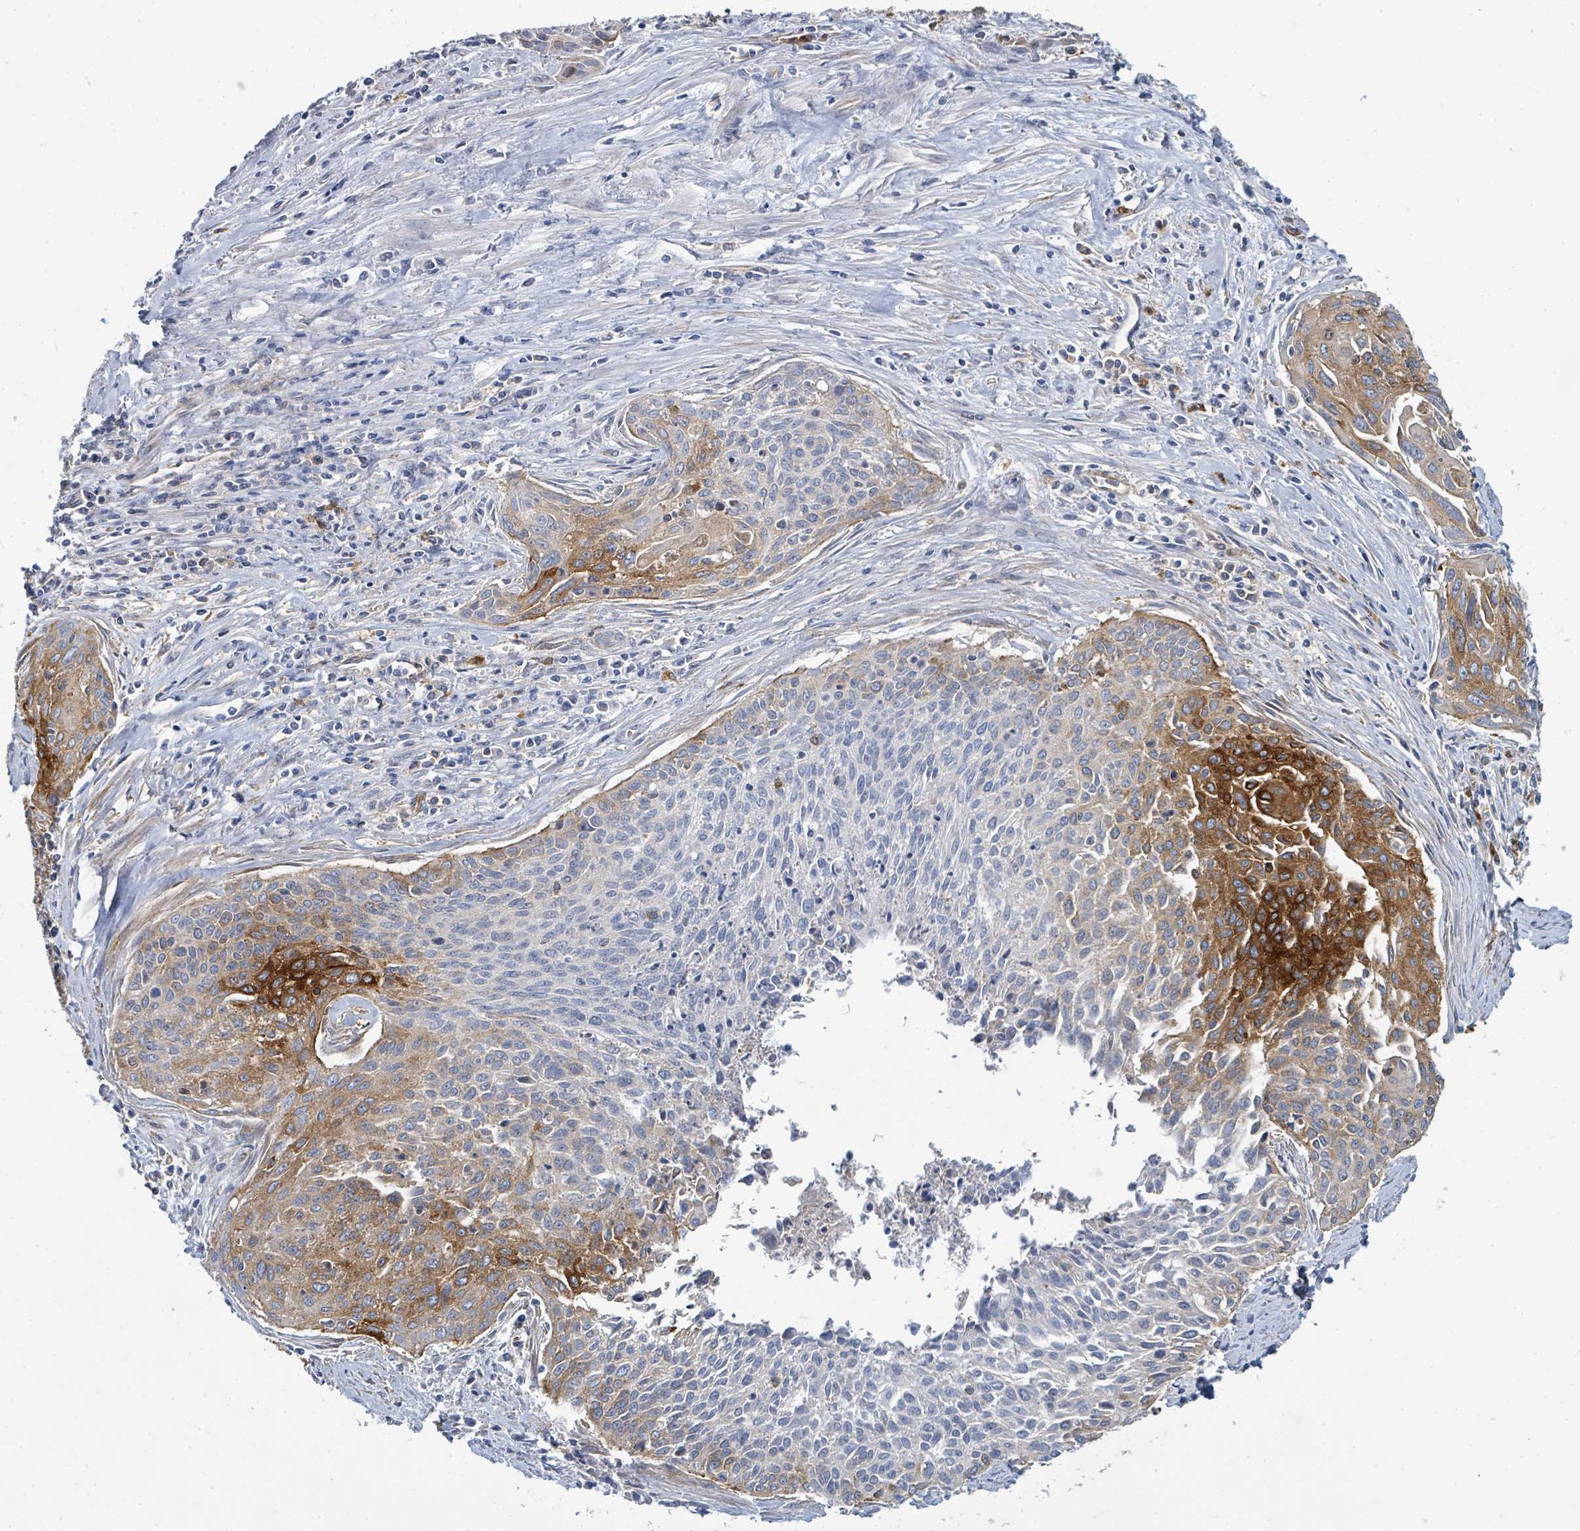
{"staining": {"intensity": "strong", "quantity": "<25%", "location": "cytoplasmic/membranous"}, "tissue": "cervical cancer", "cell_type": "Tumor cells", "image_type": "cancer", "snomed": [{"axis": "morphology", "description": "Squamous cell carcinoma, NOS"}, {"axis": "topography", "description": "Cervix"}], "caption": "Human cervical cancer stained with a protein marker exhibits strong staining in tumor cells.", "gene": "IFIT1", "patient": {"sex": "female", "age": 55}}